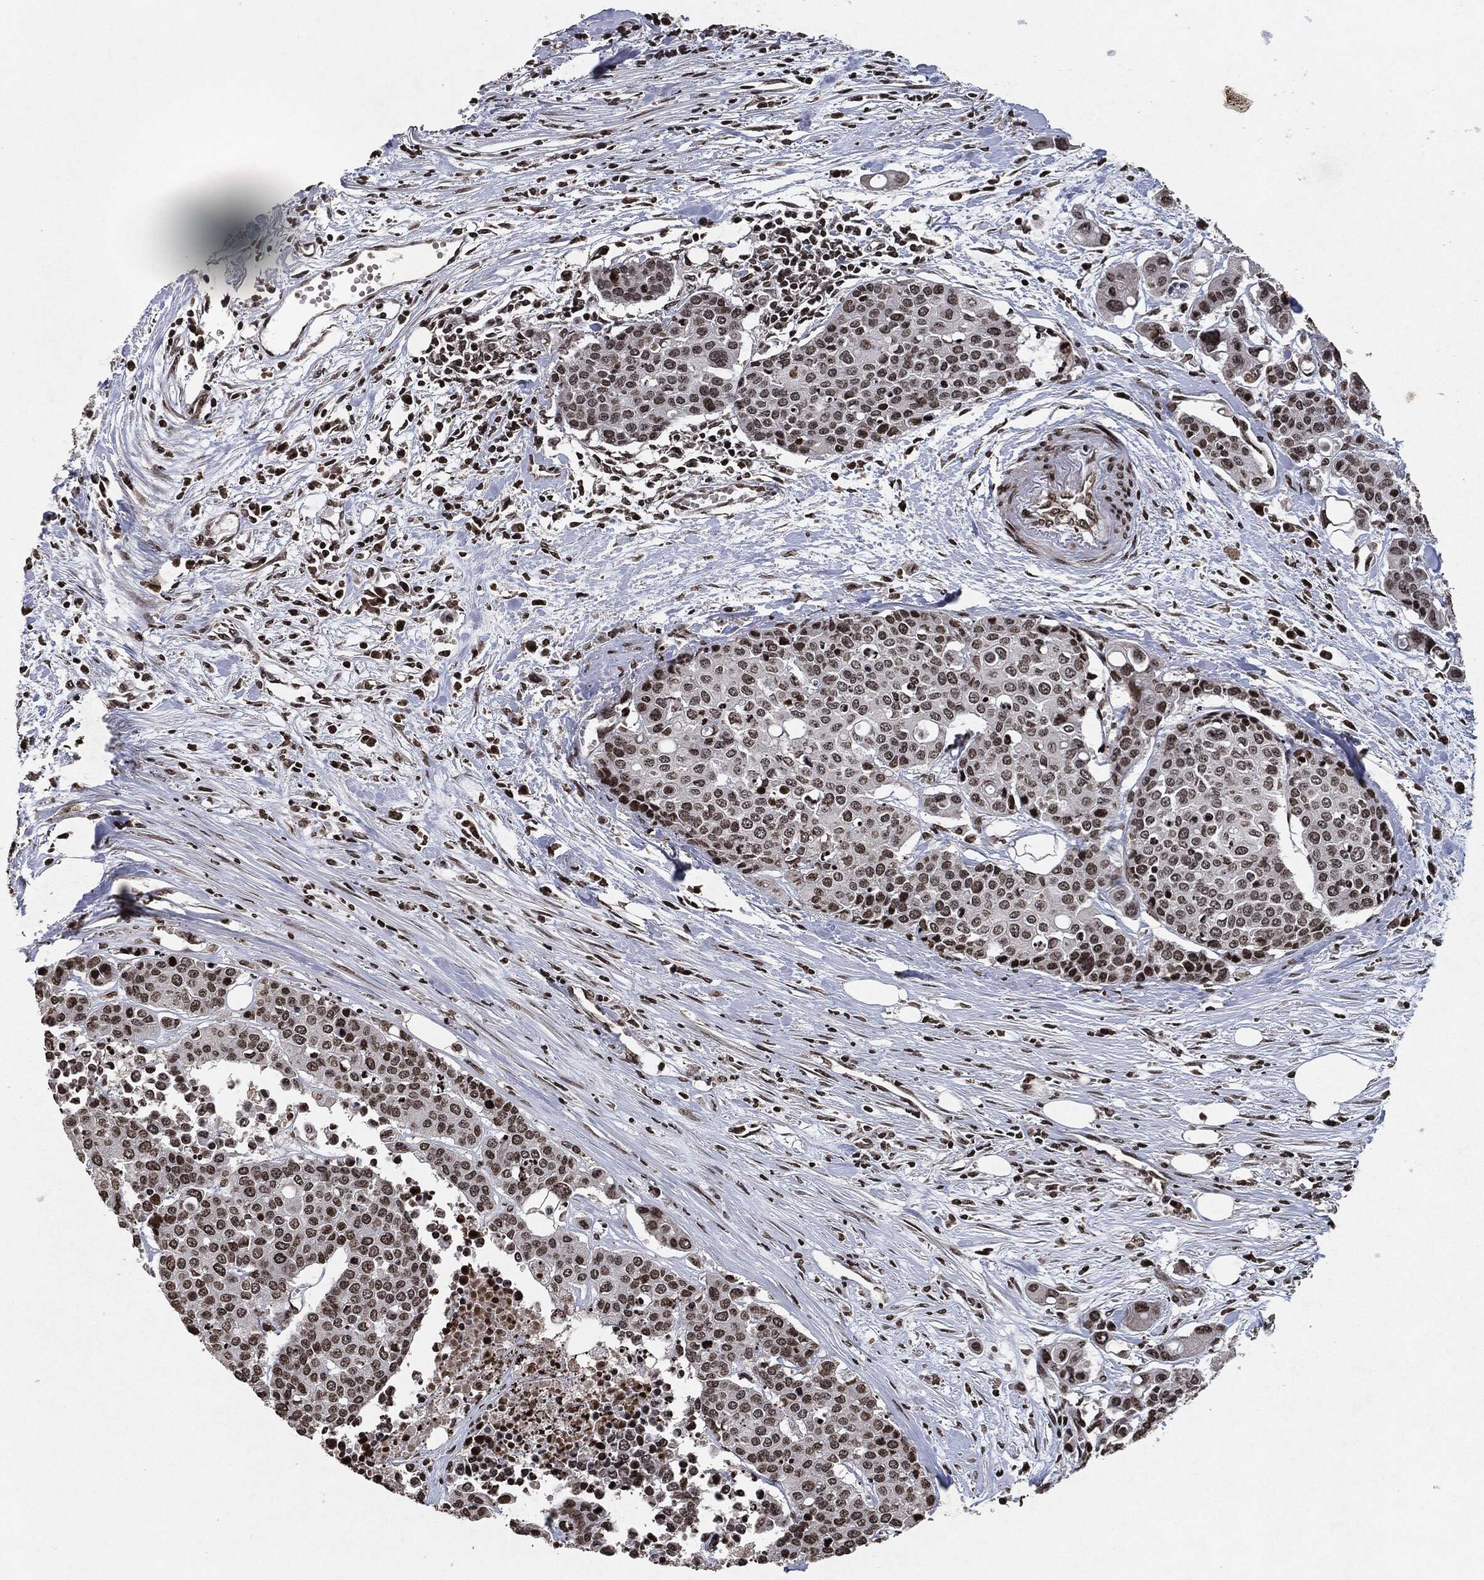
{"staining": {"intensity": "moderate", "quantity": "25%-75%", "location": "nuclear"}, "tissue": "carcinoid", "cell_type": "Tumor cells", "image_type": "cancer", "snomed": [{"axis": "morphology", "description": "Carcinoid, malignant, NOS"}, {"axis": "topography", "description": "Colon"}], "caption": "A brown stain highlights moderate nuclear staining of a protein in human carcinoid tumor cells.", "gene": "JUN", "patient": {"sex": "male", "age": 81}}